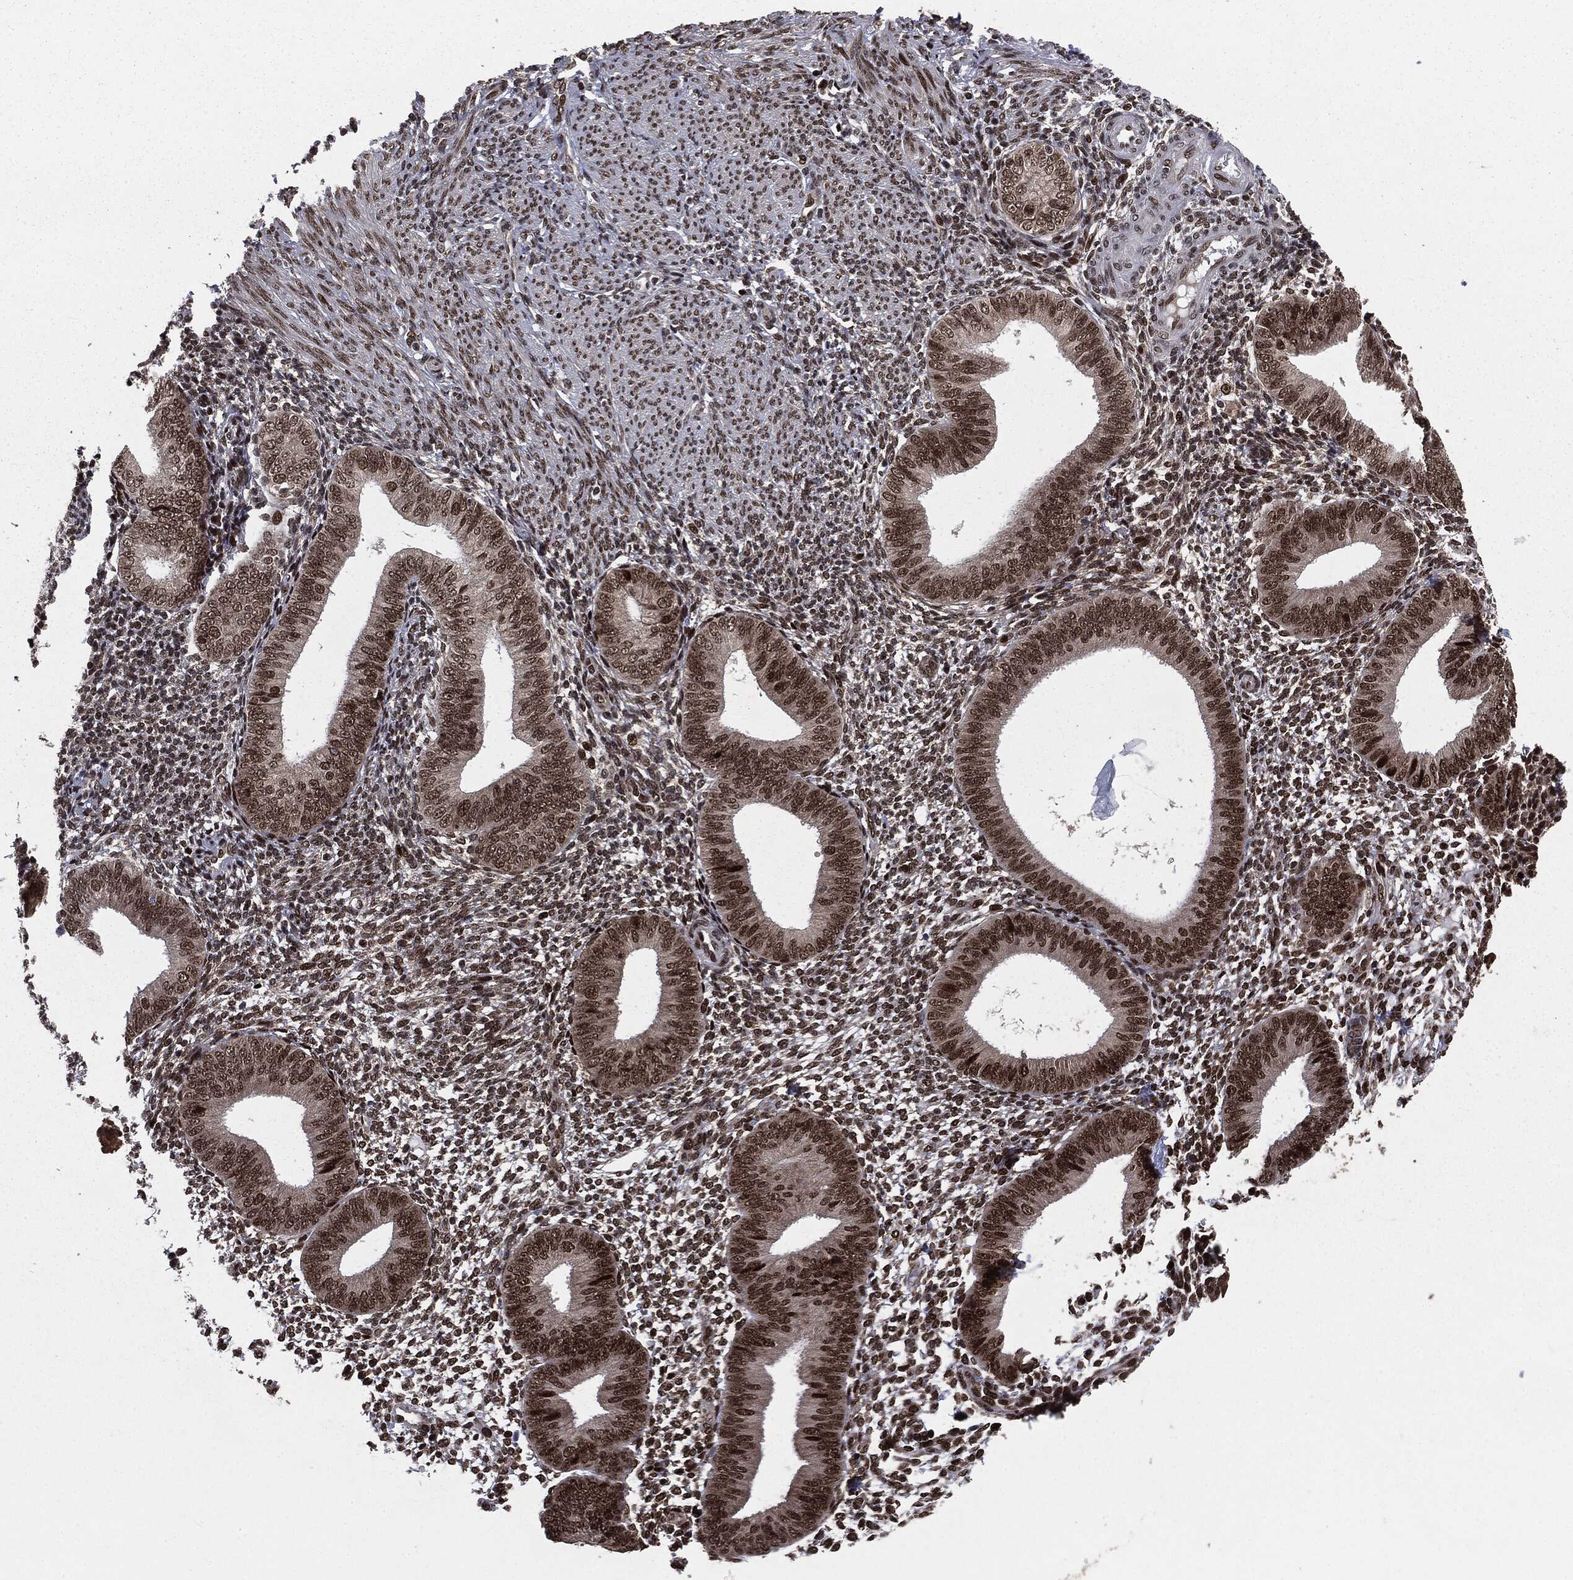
{"staining": {"intensity": "strong", "quantity": ">75%", "location": "nuclear"}, "tissue": "endometrium", "cell_type": "Cells in endometrial stroma", "image_type": "normal", "snomed": [{"axis": "morphology", "description": "Normal tissue, NOS"}, {"axis": "topography", "description": "Endometrium"}], "caption": "Endometrium stained with DAB (3,3'-diaminobenzidine) immunohistochemistry demonstrates high levels of strong nuclear expression in approximately >75% of cells in endometrial stroma.", "gene": "DVL2", "patient": {"sex": "female", "age": 39}}